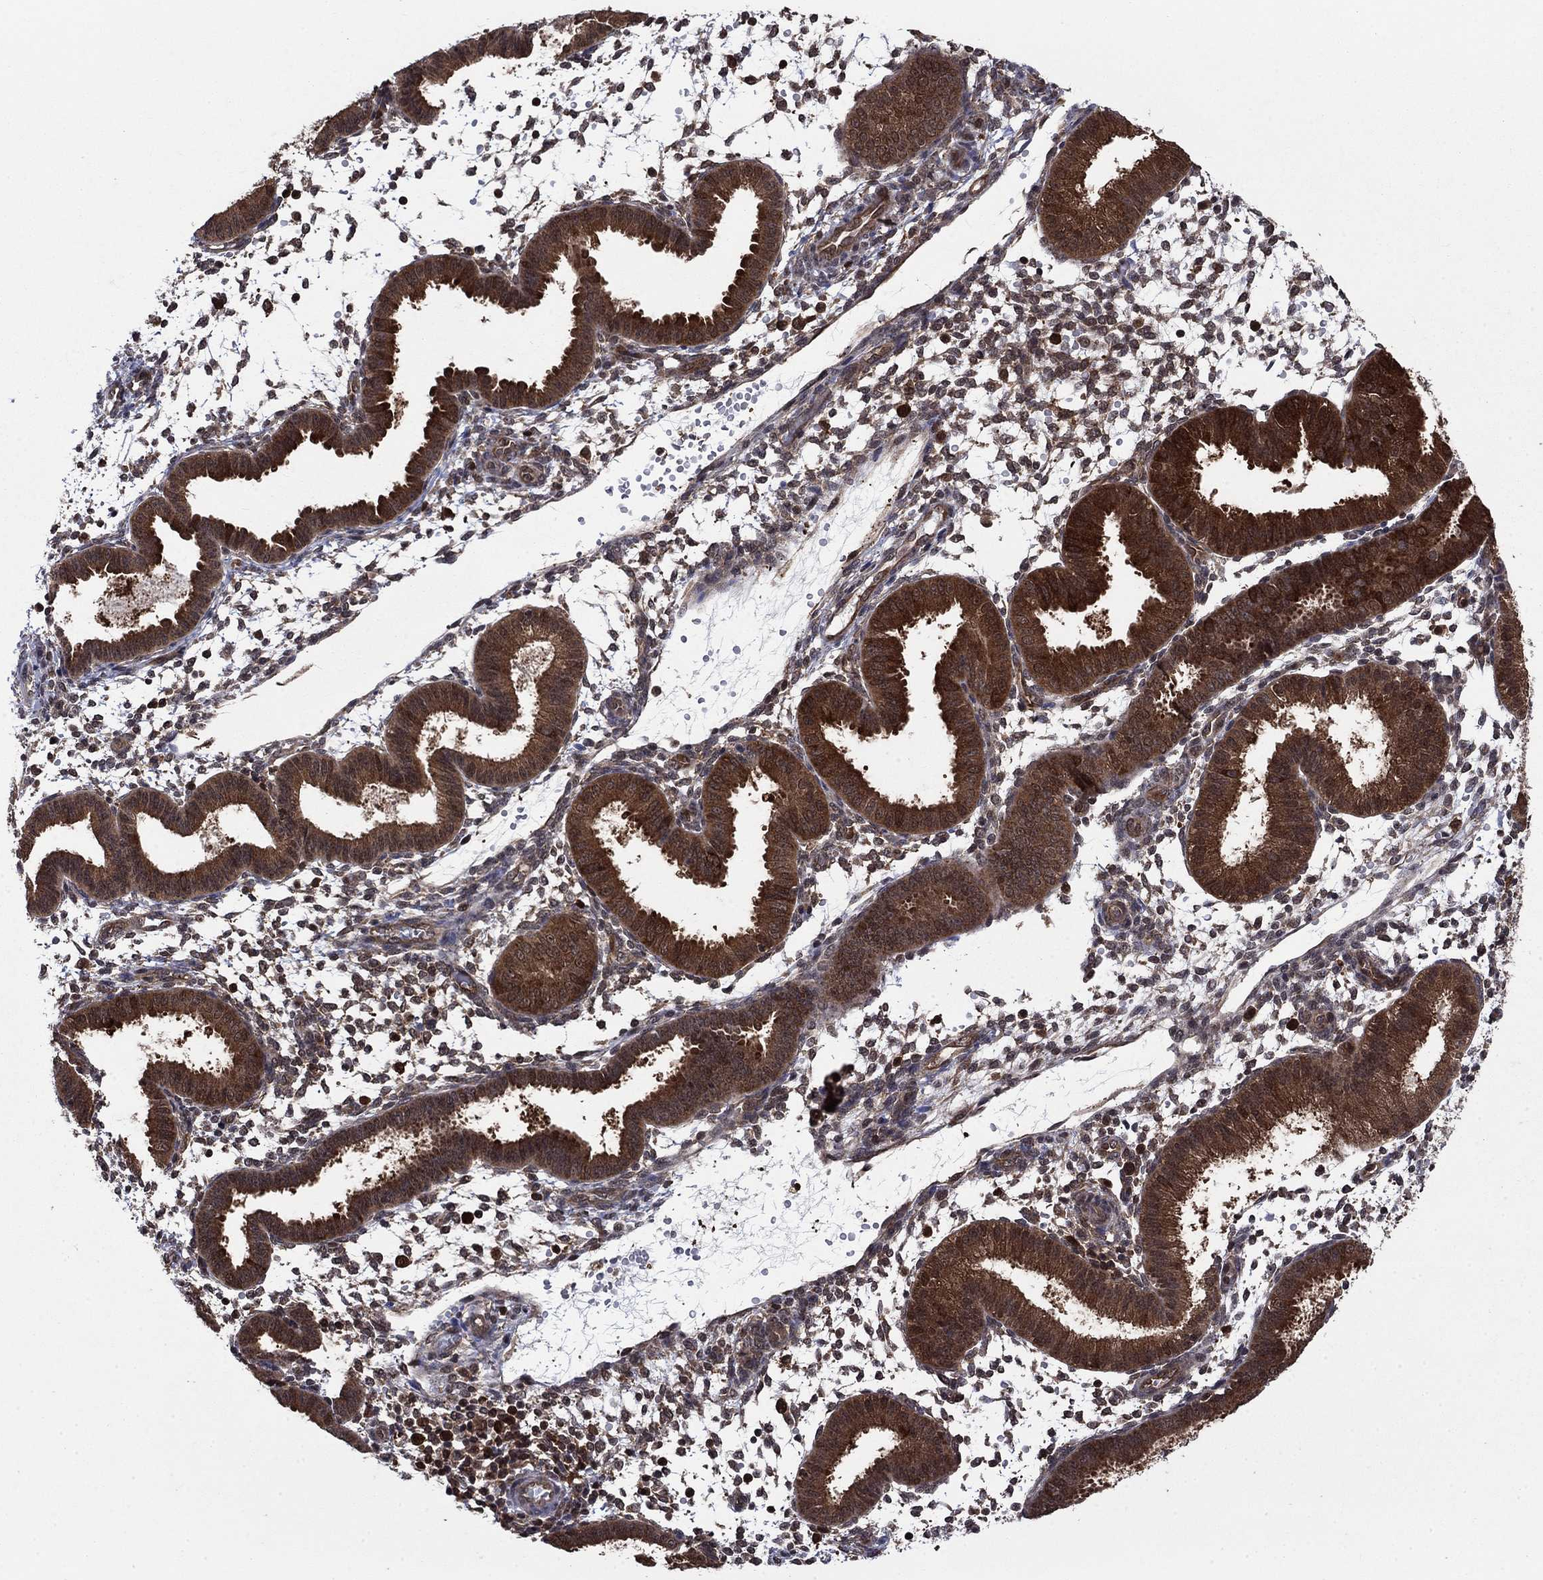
{"staining": {"intensity": "moderate", "quantity": "25%-75%", "location": "nuclear"}, "tissue": "endometrium", "cell_type": "Cells in endometrial stroma", "image_type": "normal", "snomed": [{"axis": "morphology", "description": "Normal tissue, NOS"}, {"axis": "topography", "description": "Endometrium"}], "caption": "IHC photomicrograph of normal endometrium: human endometrium stained using immunohistochemistry shows medium levels of moderate protein expression localized specifically in the nuclear of cells in endometrial stroma, appearing as a nuclear brown color.", "gene": "CACYBP", "patient": {"sex": "female", "age": 43}}